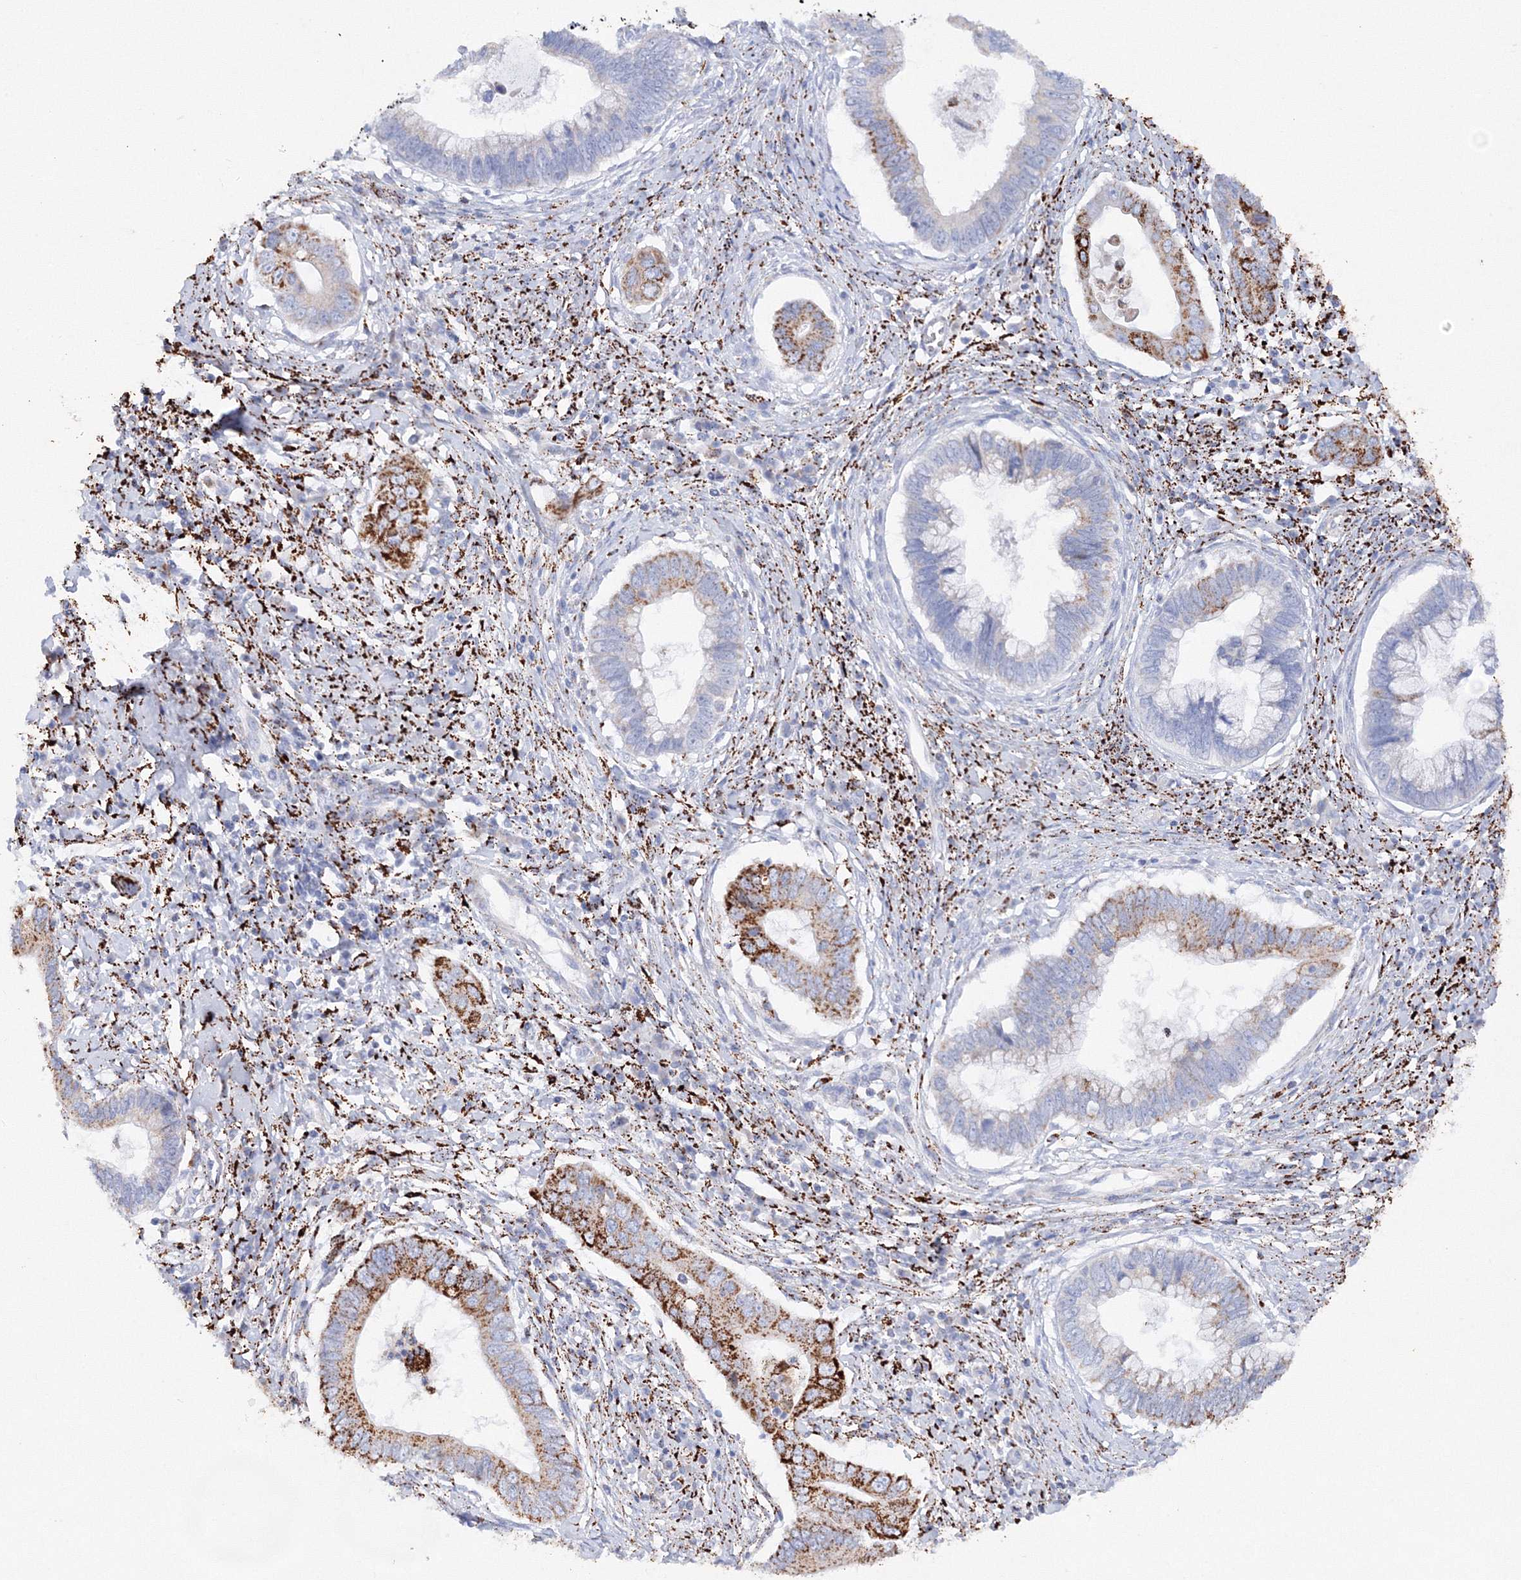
{"staining": {"intensity": "moderate", "quantity": "<25%", "location": "cytoplasmic/membranous"}, "tissue": "cervical cancer", "cell_type": "Tumor cells", "image_type": "cancer", "snomed": [{"axis": "morphology", "description": "Adenocarcinoma, NOS"}, {"axis": "topography", "description": "Cervix"}], "caption": "About <25% of tumor cells in cervical cancer (adenocarcinoma) display moderate cytoplasmic/membranous protein expression as visualized by brown immunohistochemical staining.", "gene": "MERTK", "patient": {"sex": "female", "age": 44}}